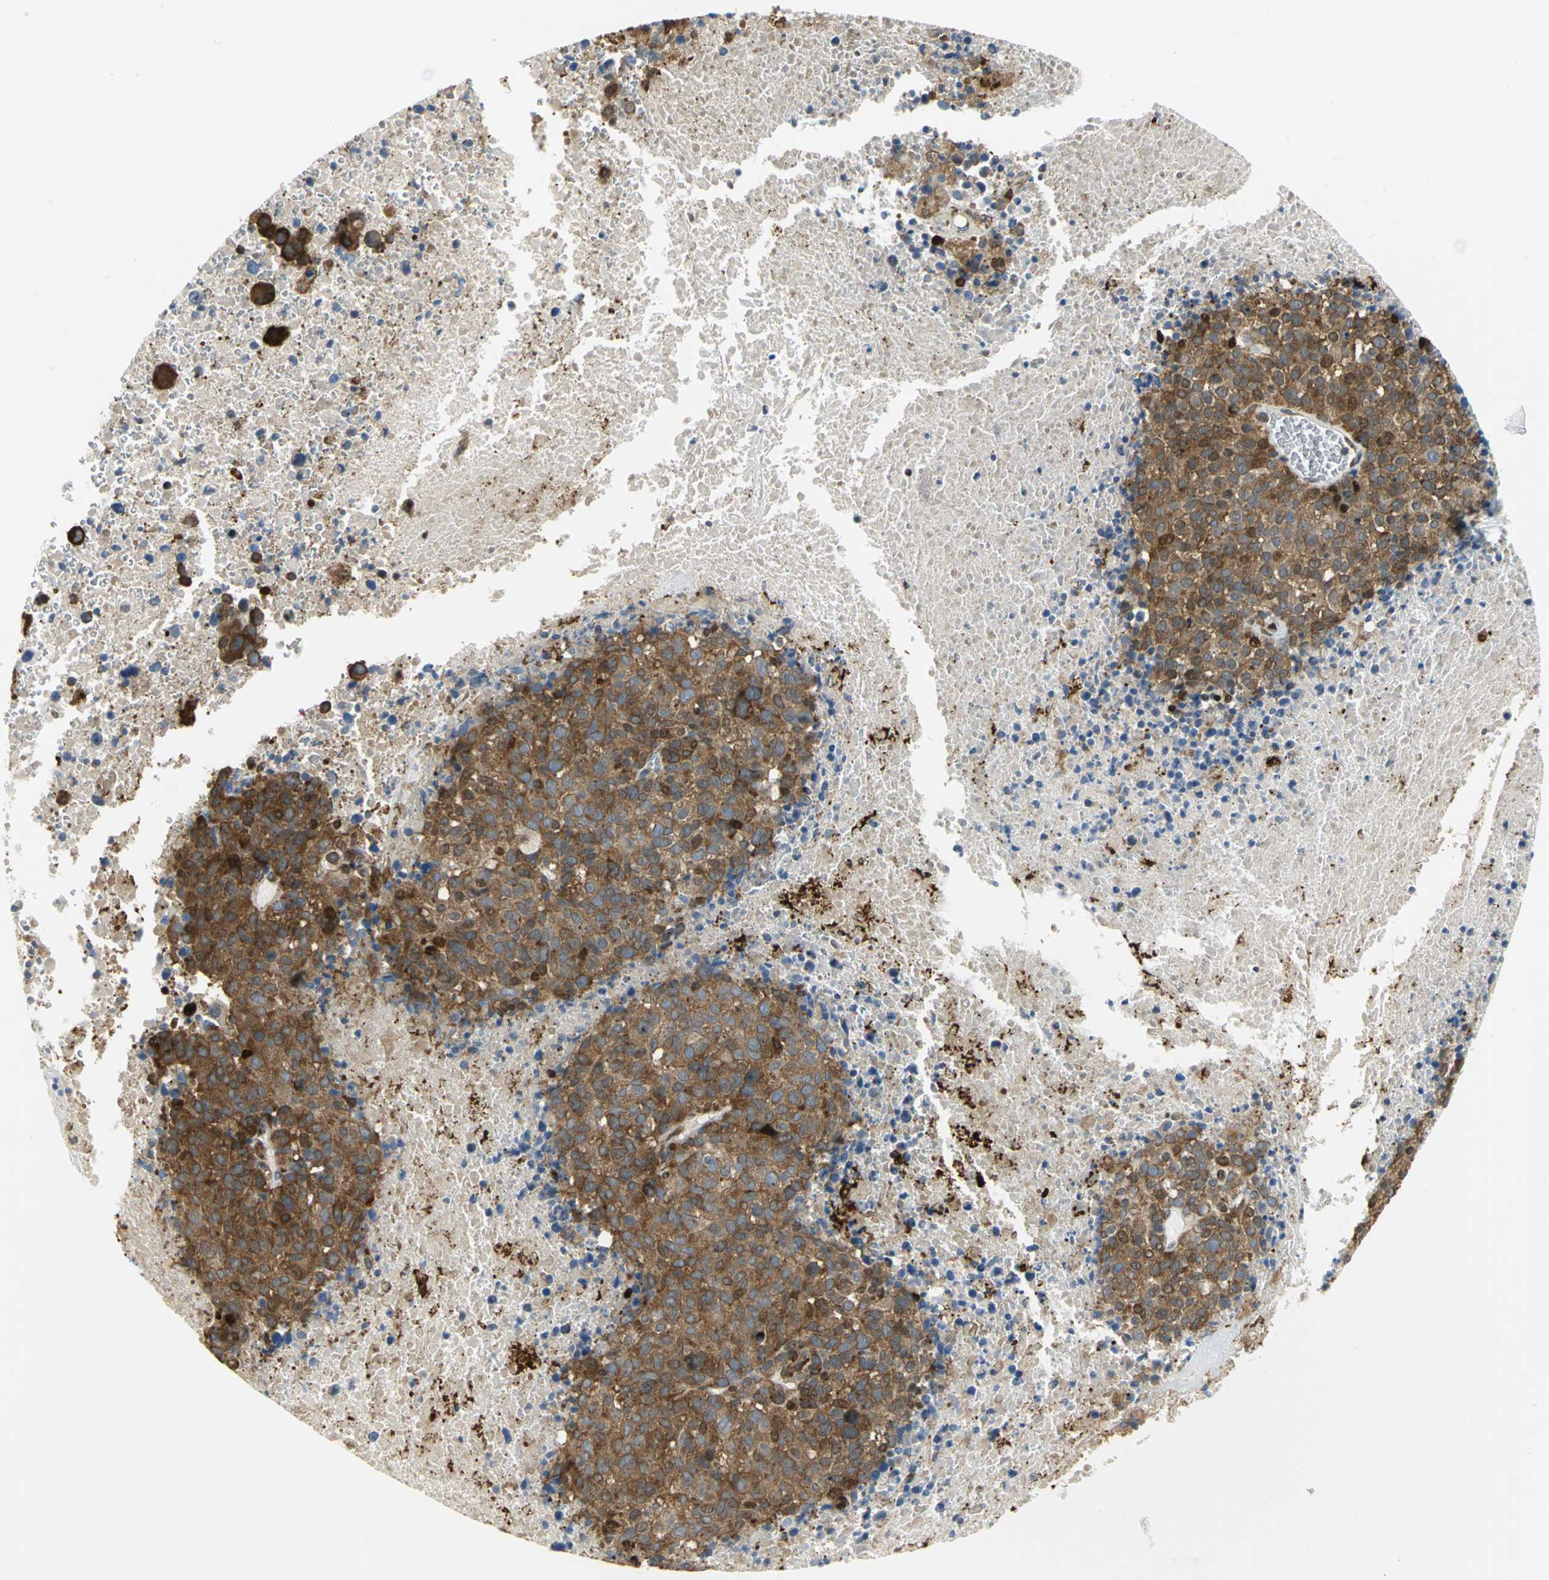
{"staining": {"intensity": "strong", "quantity": ">75%", "location": "cytoplasmic/membranous,nuclear"}, "tissue": "melanoma", "cell_type": "Tumor cells", "image_type": "cancer", "snomed": [{"axis": "morphology", "description": "Malignant melanoma, Metastatic site"}, {"axis": "topography", "description": "Cerebral cortex"}], "caption": "Protein expression analysis of malignant melanoma (metastatic site) reveals strong cytoplasmic/membranous and nuclear staining in approximately >75% of tumor cells.", "gene": "YBX1", "patient": {"sex": "female", "age": 52}}